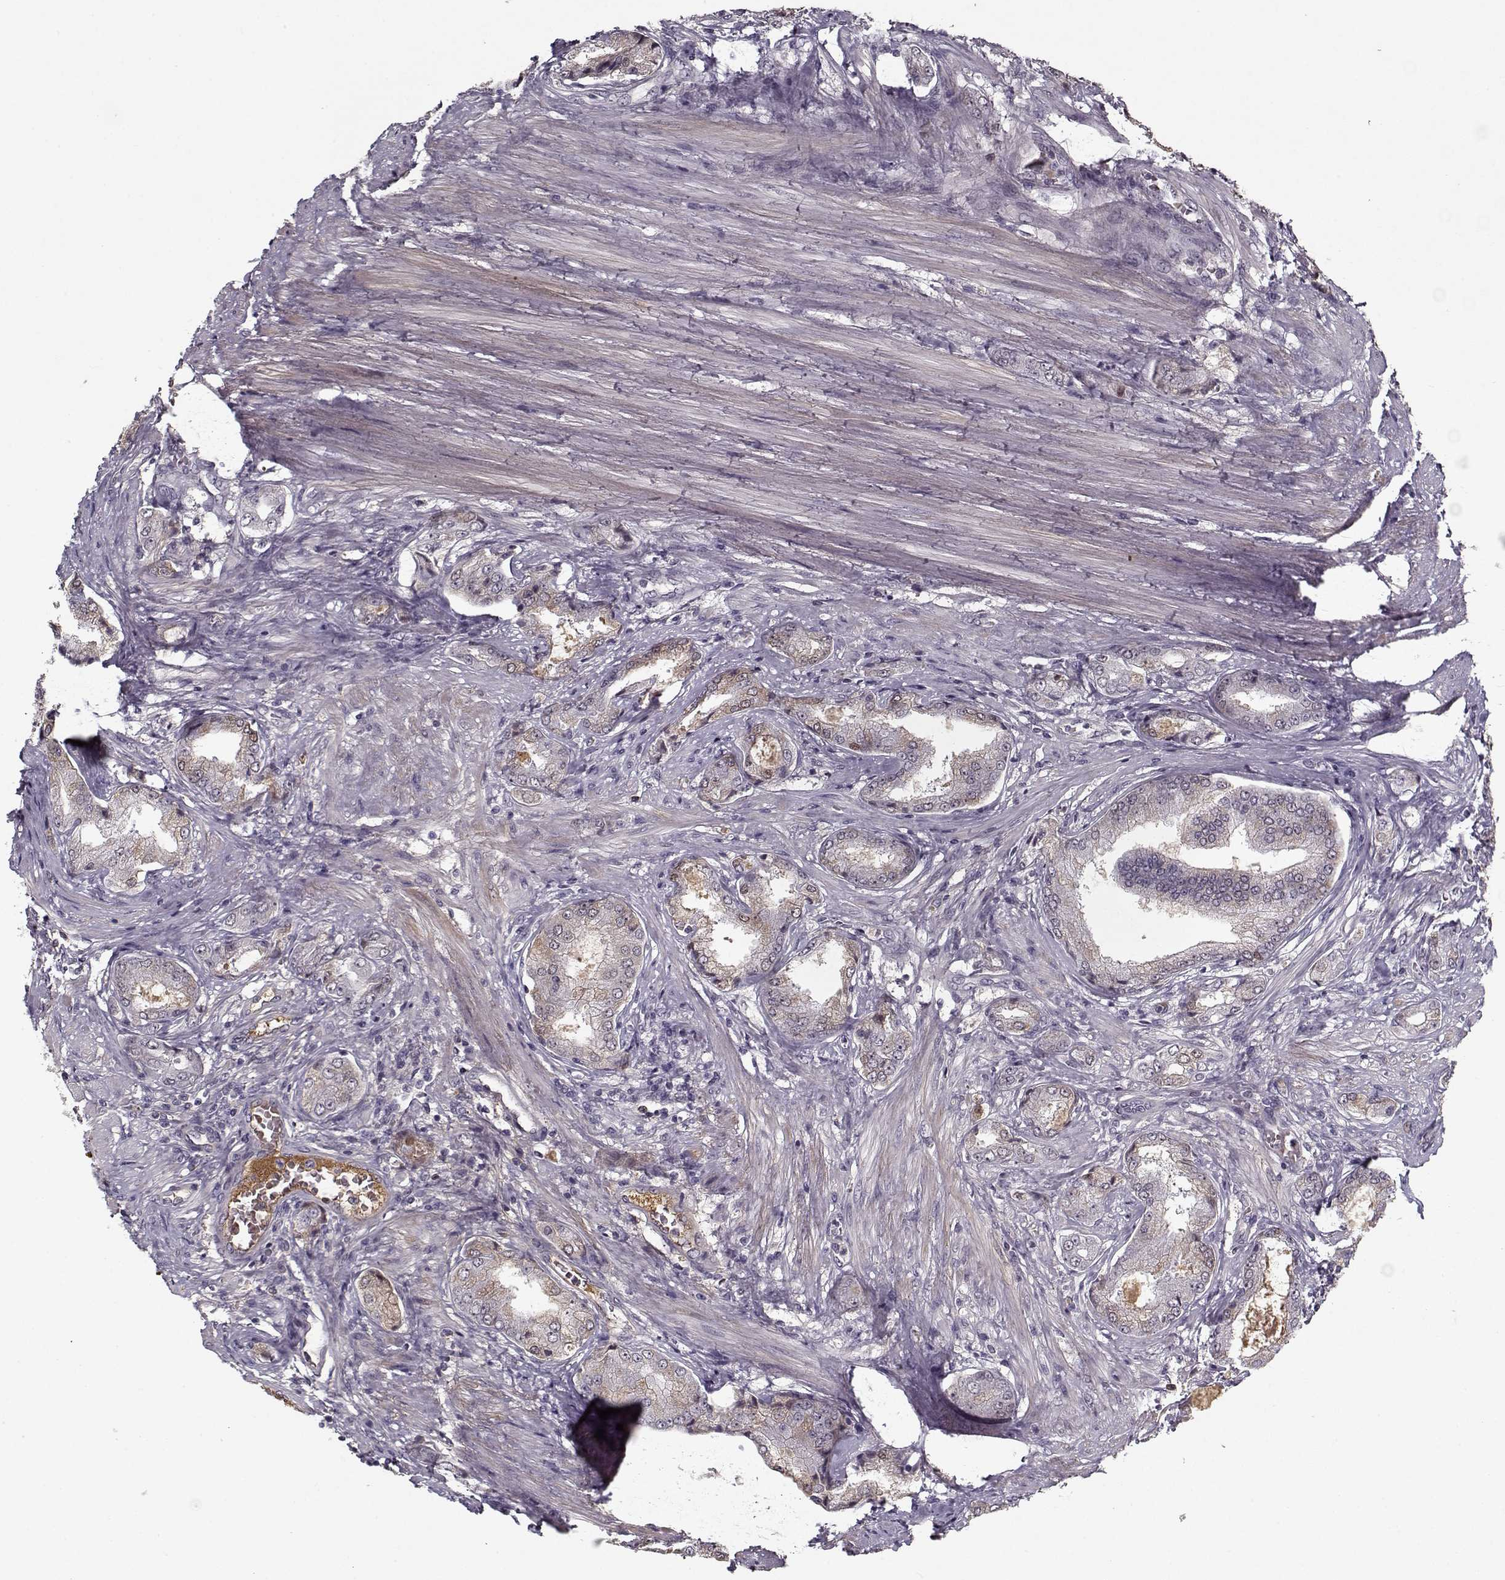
{"staining": {"intensity": "negative", "quantity": "none", "location": "none"}, "tissue": "prostate cancer", "cell_type": "Tumor cells", "image_type": "cancer", "snomed": [{"axis": "morphology", "description": "Adenocarcinoma, NOS"}, {"axis": "topography", "description": "Prostate"}], "caption": "Immunohistochemistry (IHC) of human prostate adenocarcinoma shows no staining in tumor cells.", "gene": "AFM", "patient": {"sex": "male", "age": 63}}